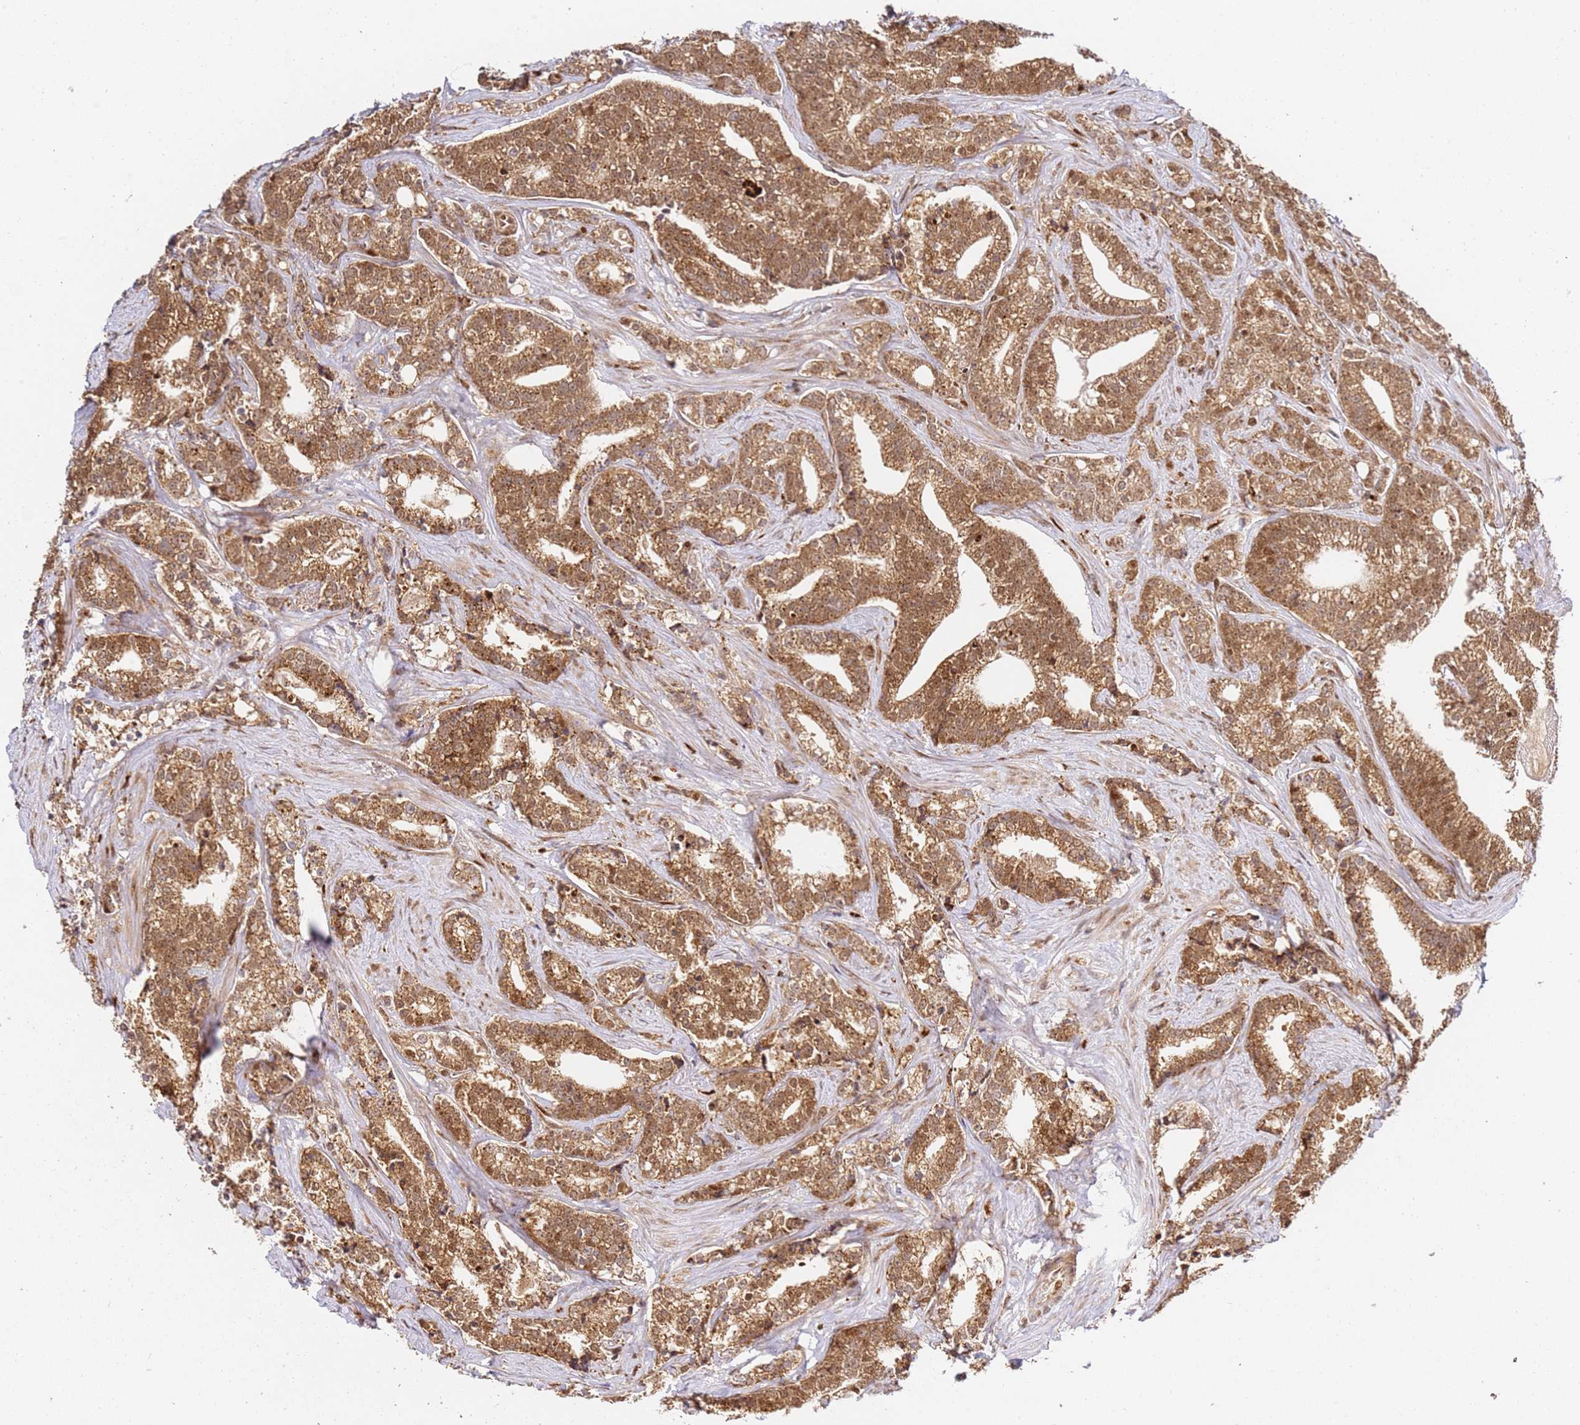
{"staining": {"intensity": "moderate", "quantity": ">75%", "location": "cytoplasmic/membranous,nuclear"}, "tissue": "prostate cancer", "cell_type": "Tumor cells", "image_type": "cancer", "snomed": [{"axis": "morphology", "description": "Adenocarcinoma, High grade"}, {"axis": "topography", "description": "Prostate"}], "caption": "This image shows prostate adenocarcinoma (high-grade) stained with immunohistochemistry (IHC) to label a protein in brown. The cytoplasmic/membranous and nuclear of tumor cells show moderate positivity for the protein. Nuclei are counter-stained blue.", "gene": "SMOX", "patient": {"sex": "male", "age": 67}}